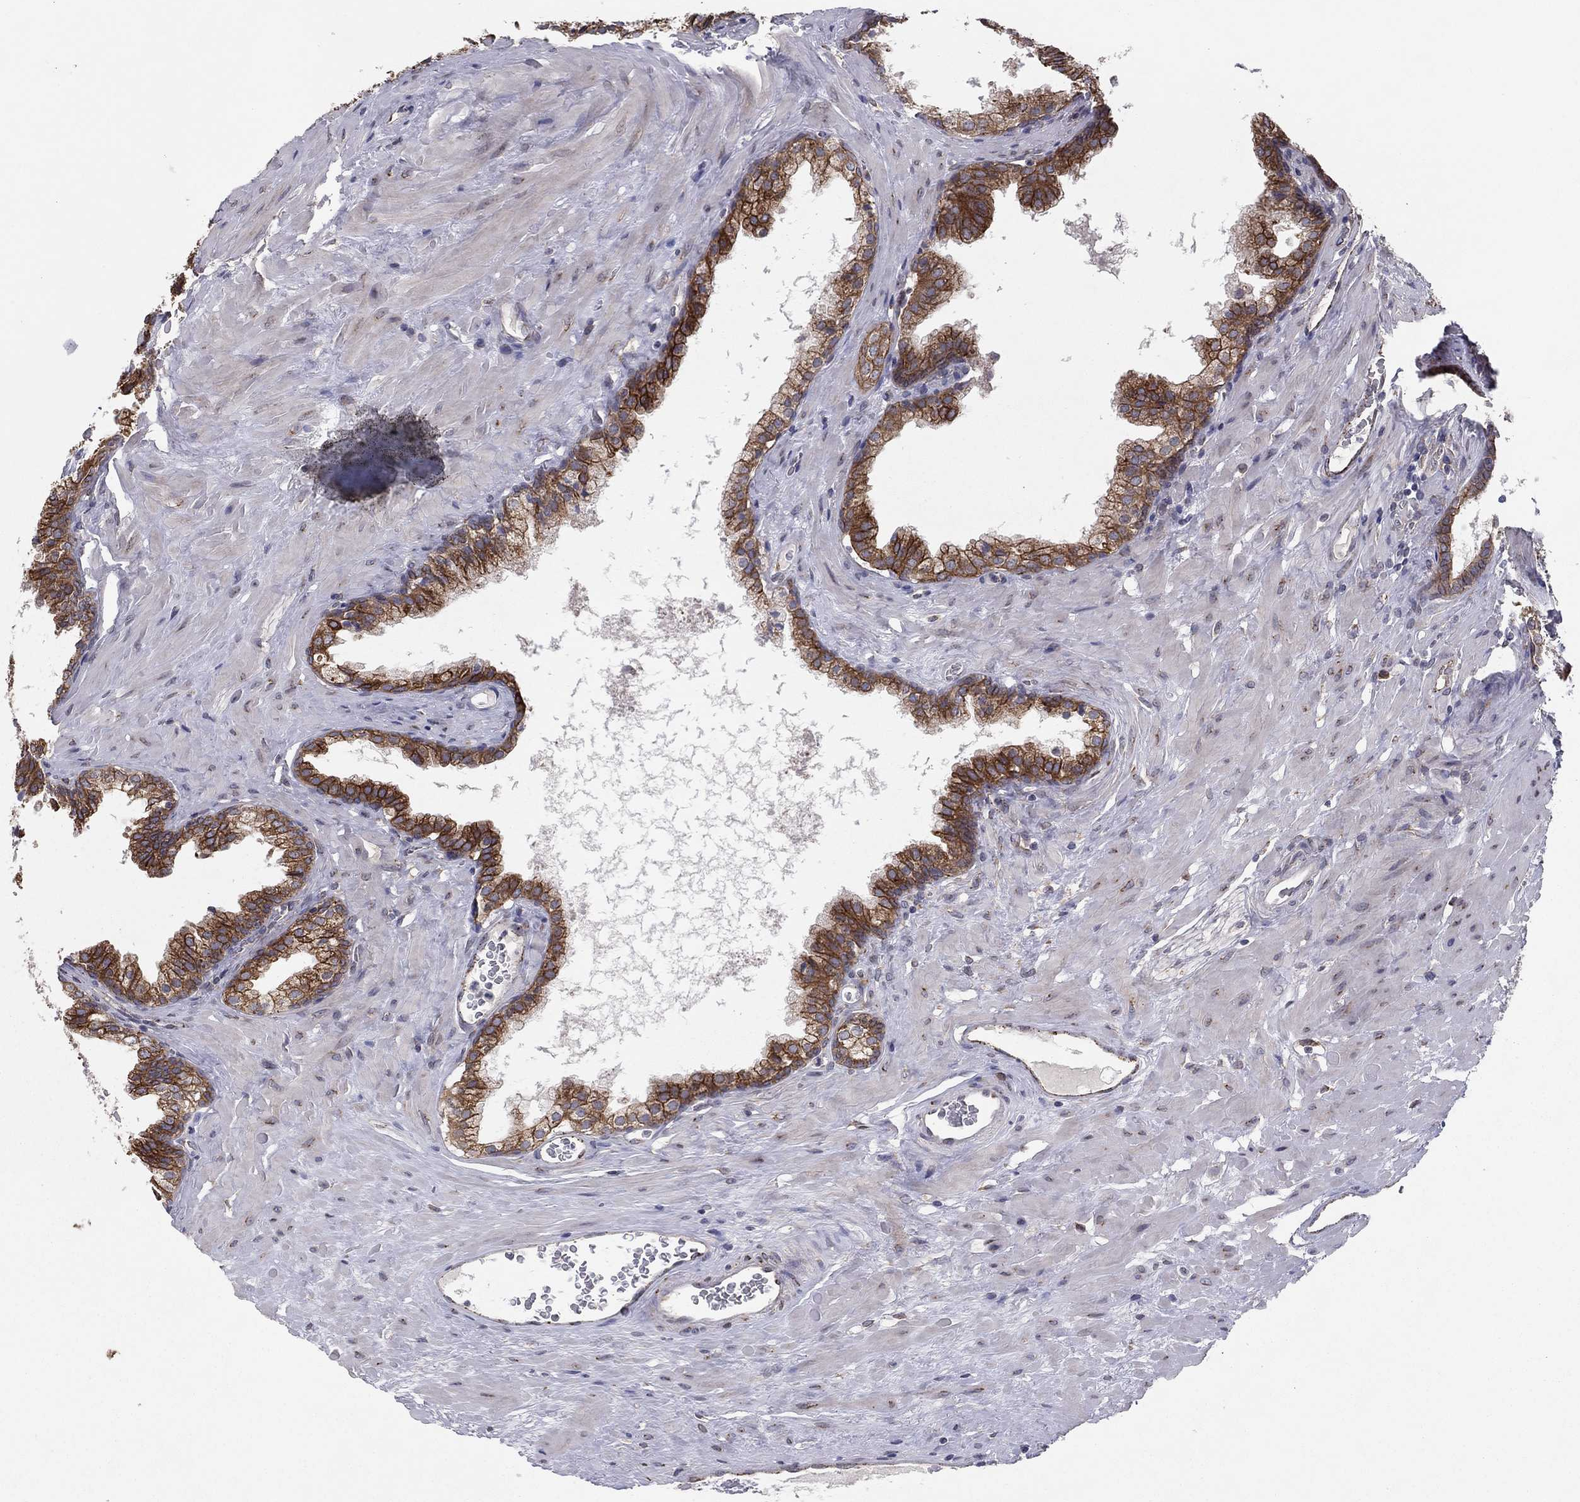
{"staining": {"intensity": "strong", "quantity": ">75%", "location": "cytoplasmic/membranous"}, "tissue": "prostate cancer", "cell_type": "Tumor cells", "image_type": "cancer", "snomed": [{"axis": "morphology", "description": "Adenocarcinoma, NOS"}, {"axis": "topography", "description": "Prostate"}], "caption": "Immunohistochemistry (IHC) (DAB) staining of human prostate adenocarcinoma shows strong cytoplasmic/membranous protein positivity in about >75% of tumor cells.", "gene": "YIF1A", "patient": {"sex": "male", "age": 66}}